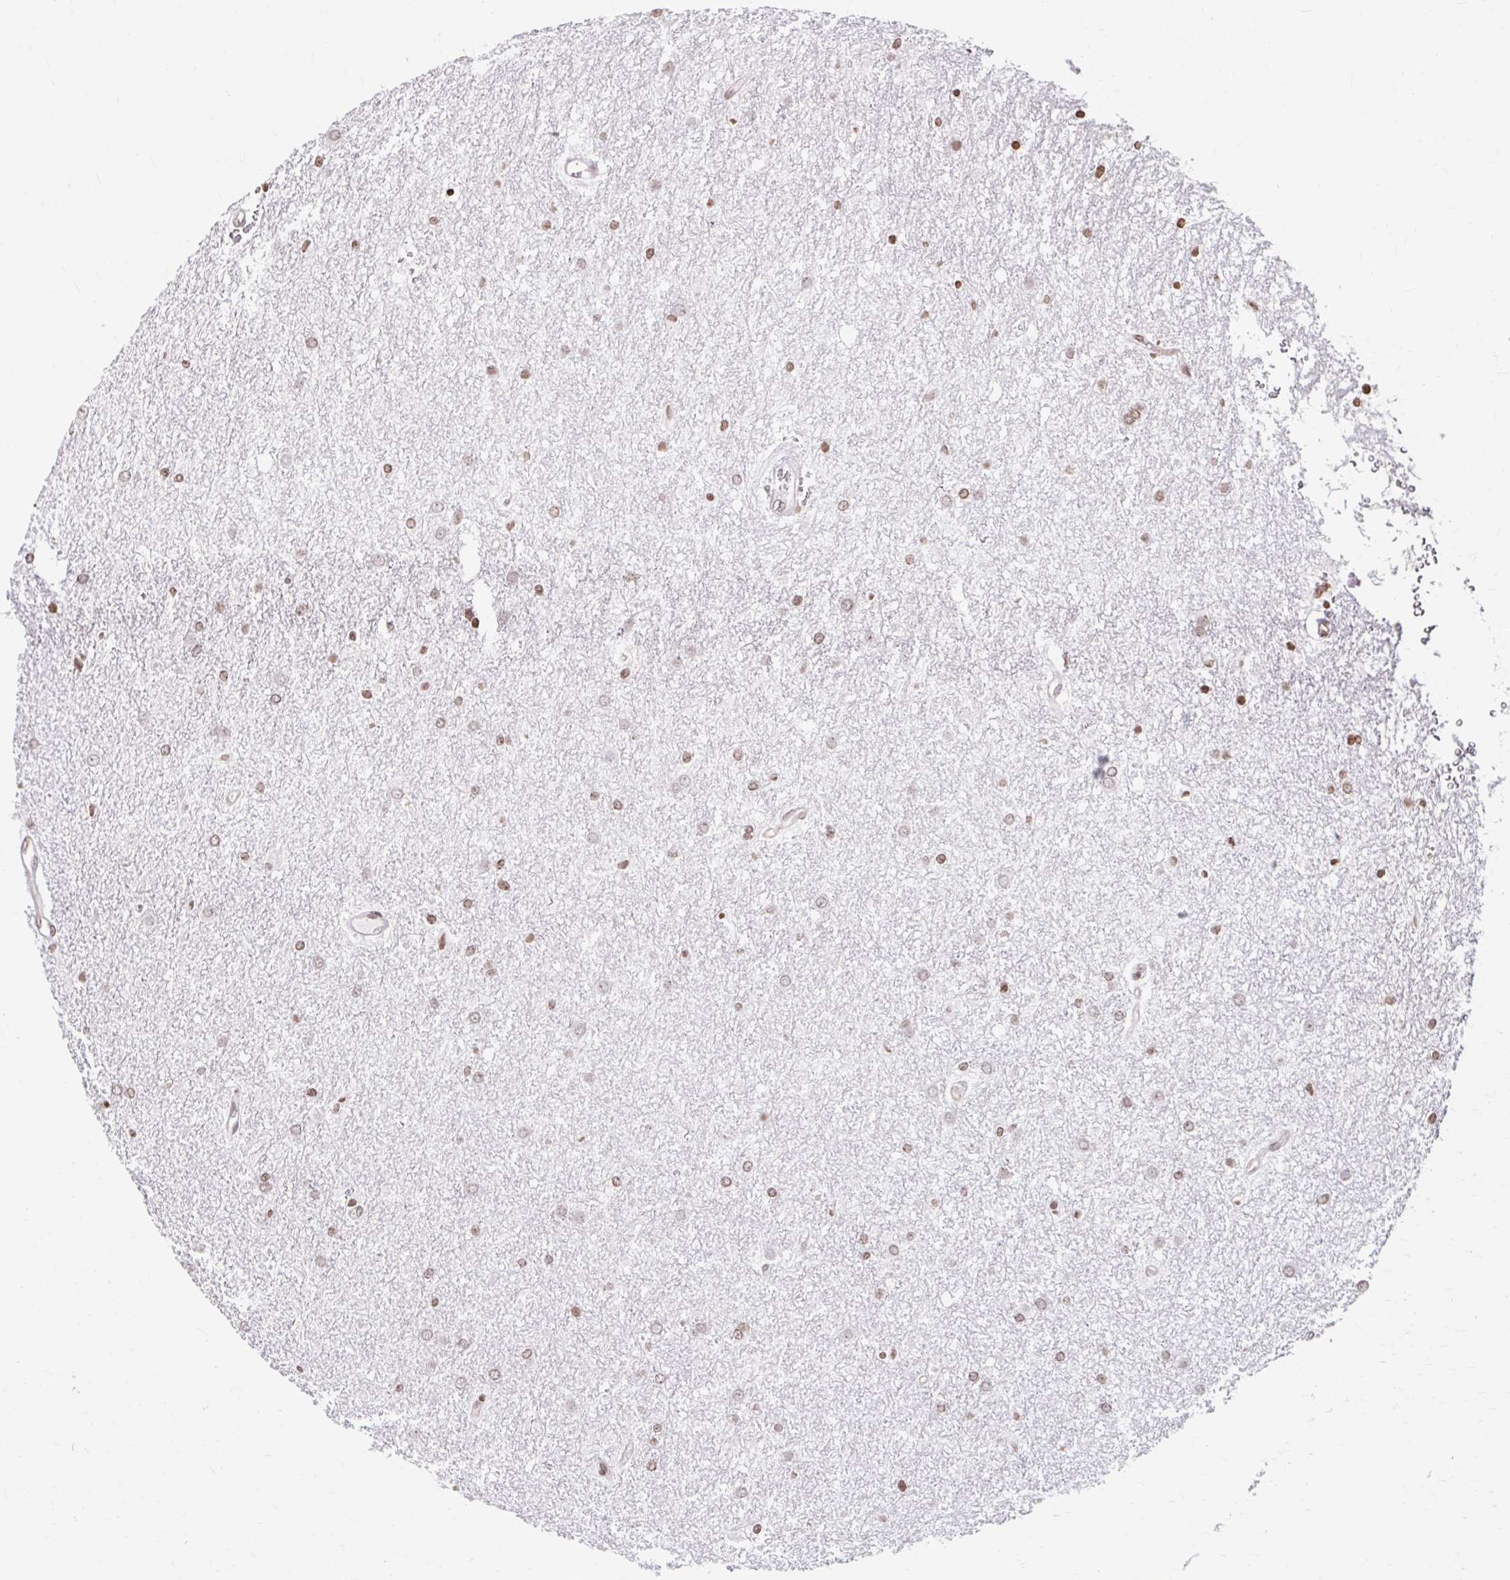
{"staining": {"intensity": "moderate", "quantity": ">75%", "location": "nuclear"}, "tissue": "glioma", "cell_type": "Tumor cells", "image_type": "cancer", "snomed": [{"axis": "morphology", "description": "Glioma, malignant, Low grade"}, {"axis": "topography", "description": "Cerebellum"}], "caption": "Protein expression analysis of malignant glioma (low-grade) demonstrates moderate nuclear positivity in about >75% of tumor cells.", "gene": "ORC3", "patient": {"sex": "female", "age": 5}}